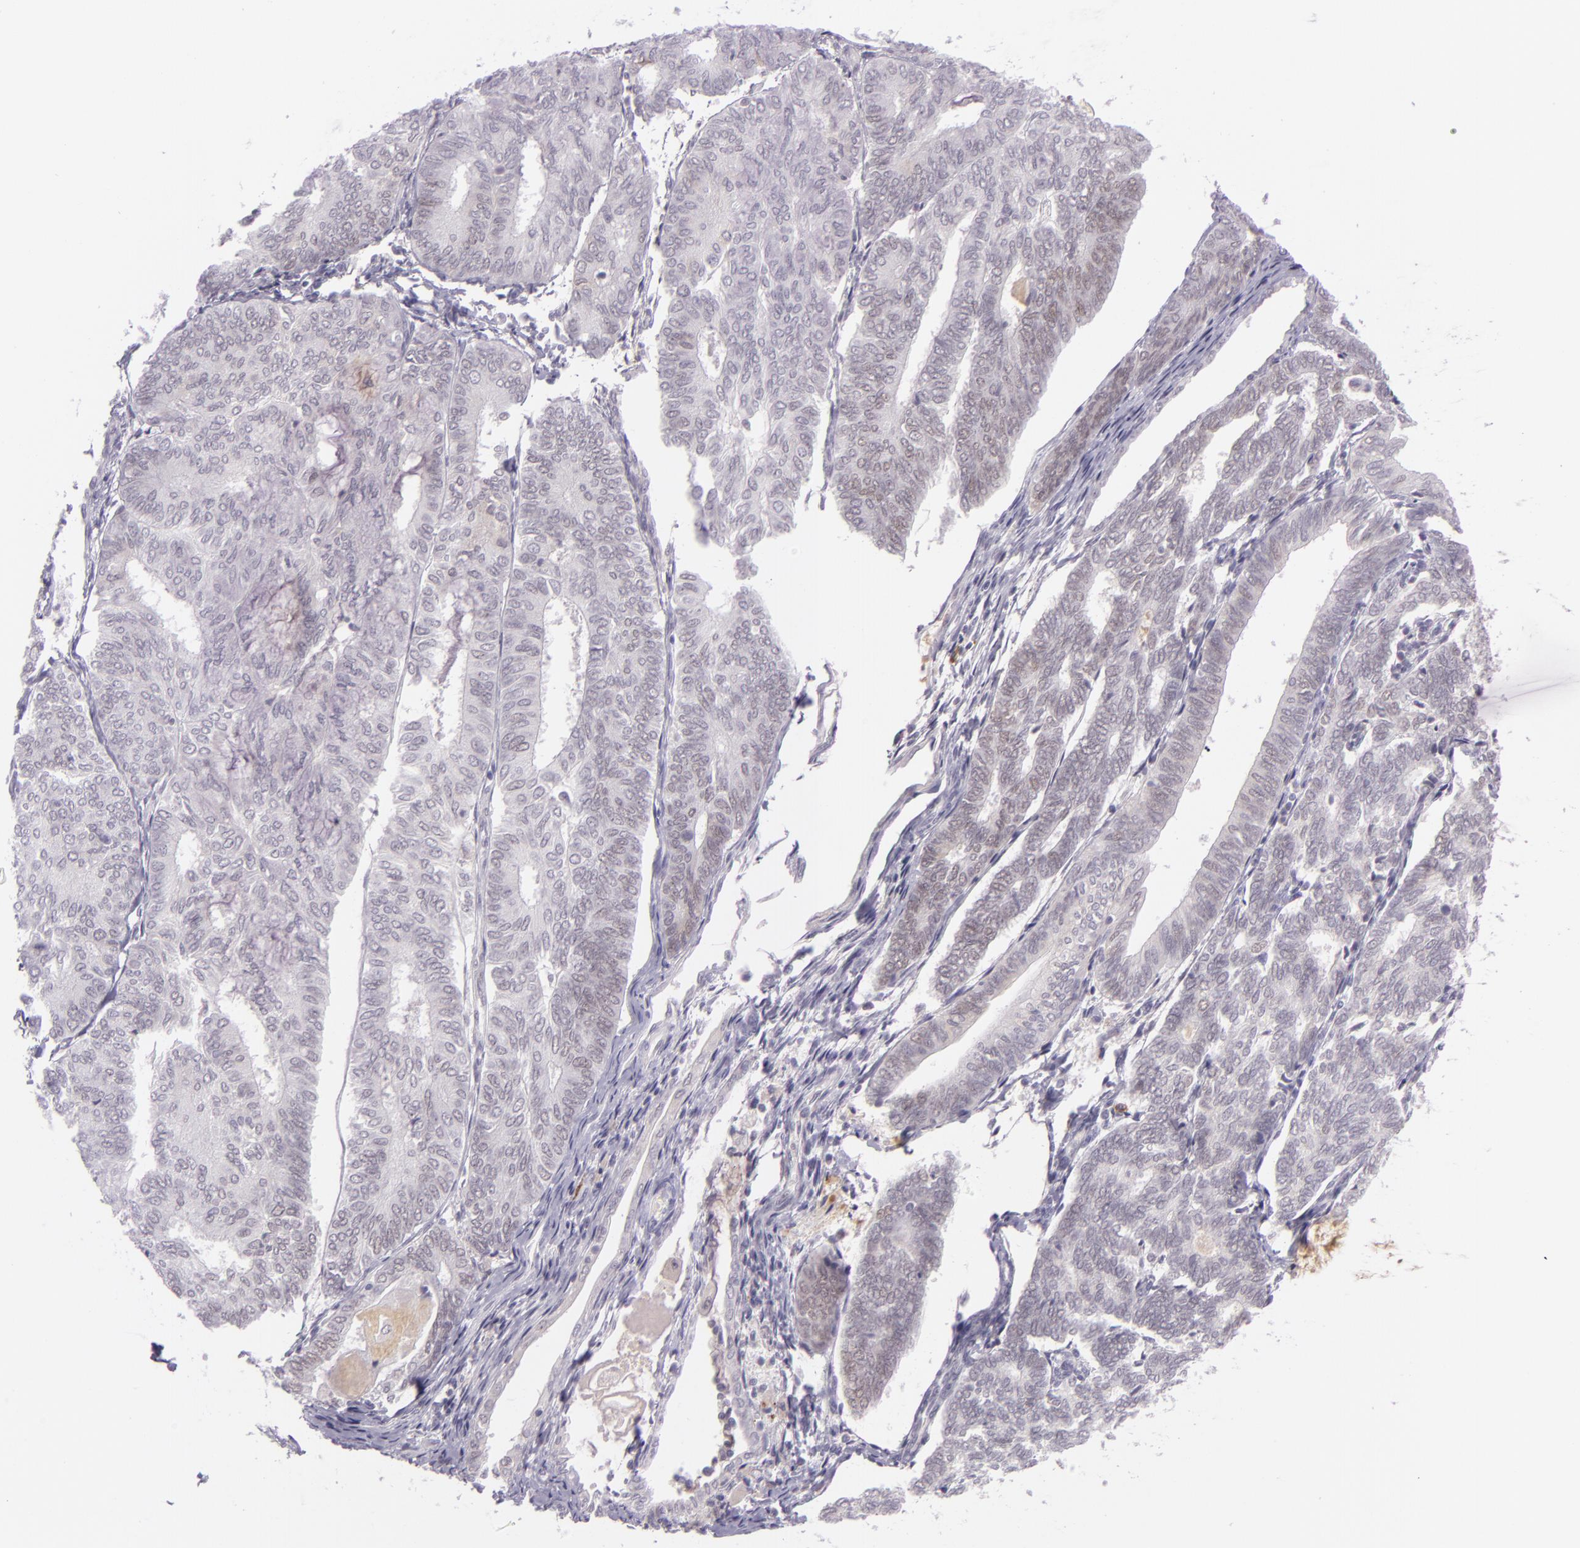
{"staining": {"intensity": "negative", "quantity": "none", "location": "none"}, "tissue": "endometrial cancer", "cell_type": "Tumor cells", "image_type": "cancer", "snomed": [{"axis": "morphology", "description": "Adenocarcinoma, NOS"}, {"axis": "topography", "description": "Endometrium"}], "caption": "Protein analysis of endometrial adenocarcinoma reveals no significant staining in tumor cells. (DAB immunohistochemistry with hematoxylin counter stain).", "gene": "CHEK2", "patient": {"sex": "female", "age": 59}}